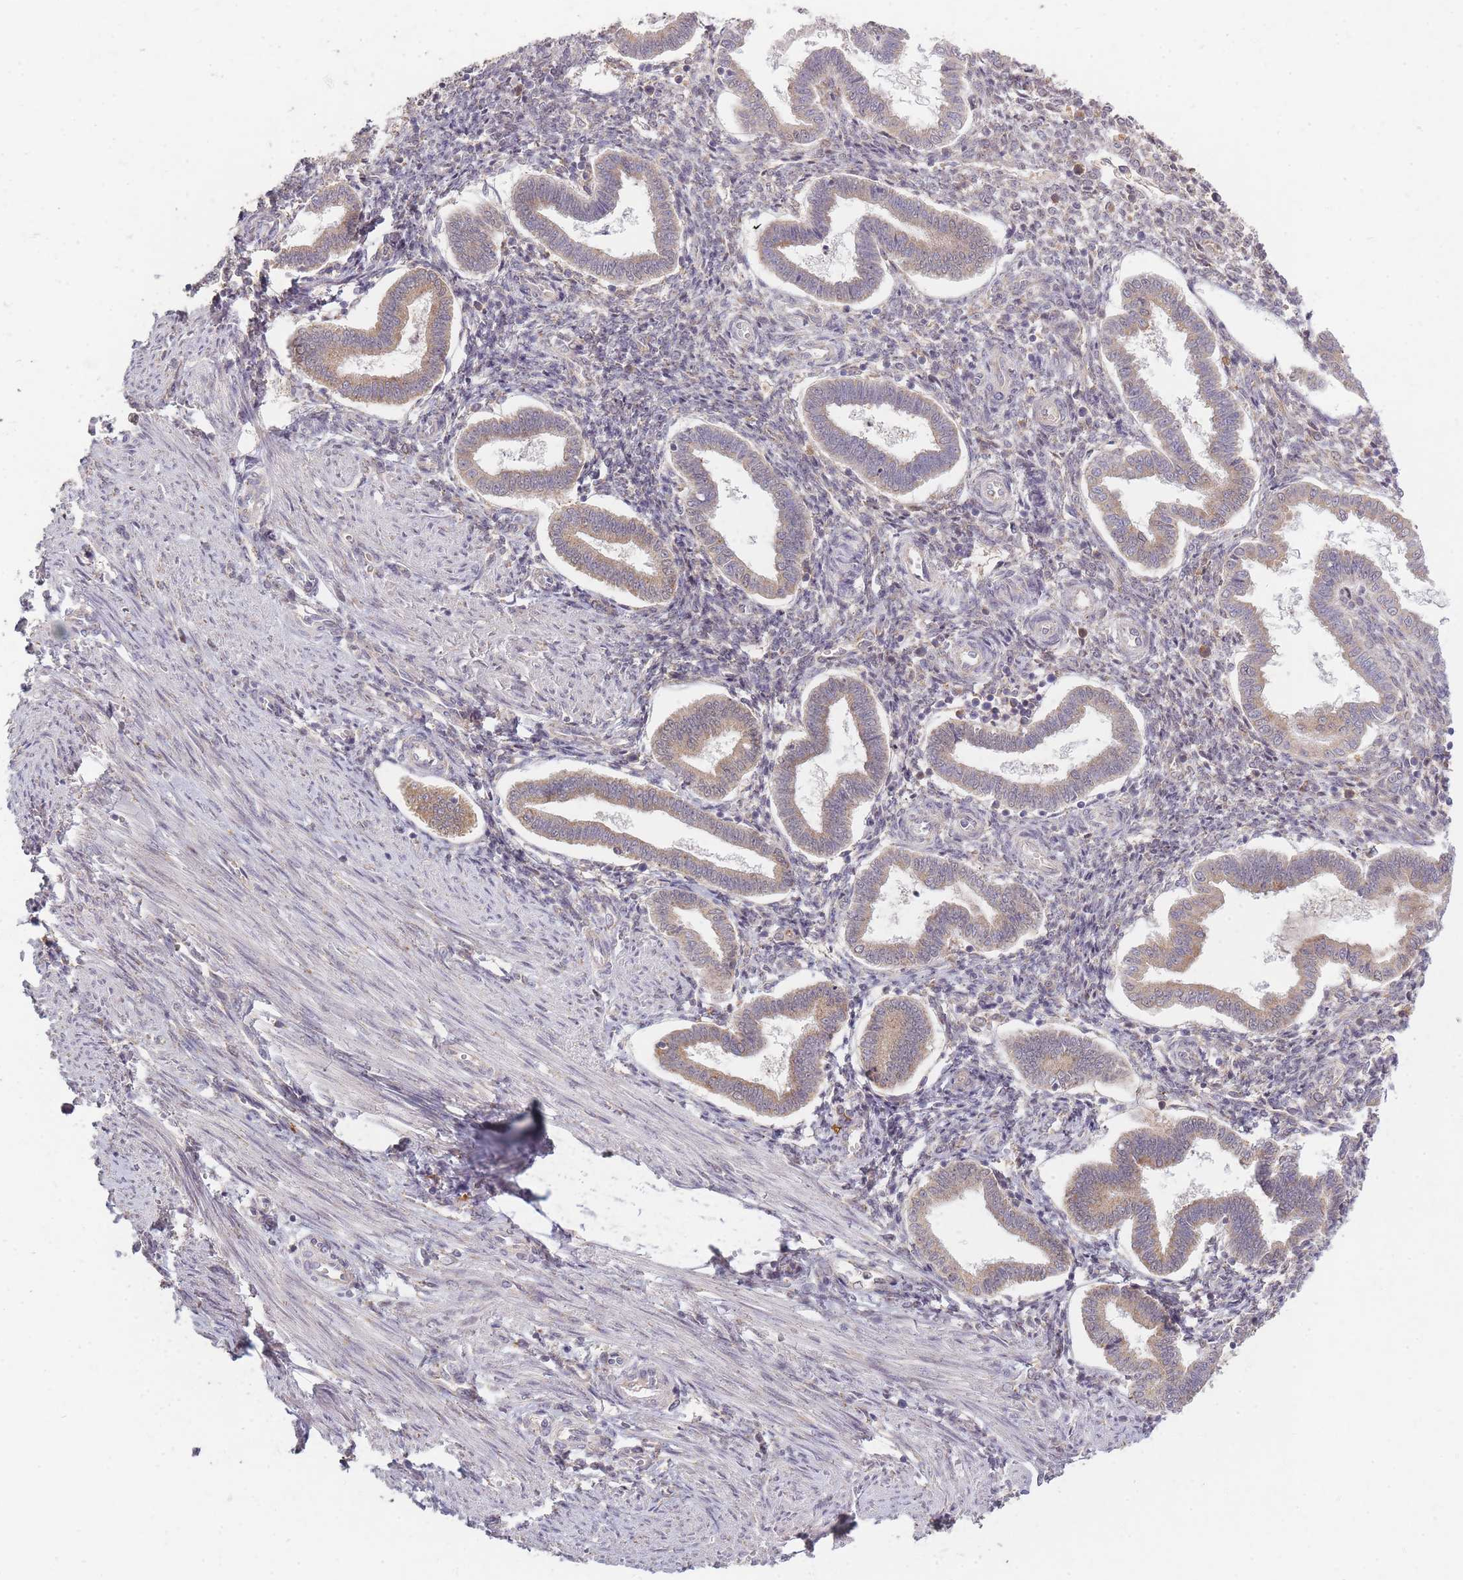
{"staining": {"intensity": "weak", "quantity": "25%-75%", "location": "cytoplasmic/membranous"}, "tissue": "endometrium", "cell_type": "Cells in endometrial stroma", "image_type": "normal", "snomed": [{"axis": "morphology", "description": "Normal tissue, NOS"}, {"axis": "topography", "description": "Endometrium"}], "caption": "Endometrium stained for a protein (brown) shows weak cytoplasmic/membranous positive expression in approximately 25%-75% of cells in endometrial stroma.", "gene": "SMIM14", "patient": {"sex": "female", "age": 24}}